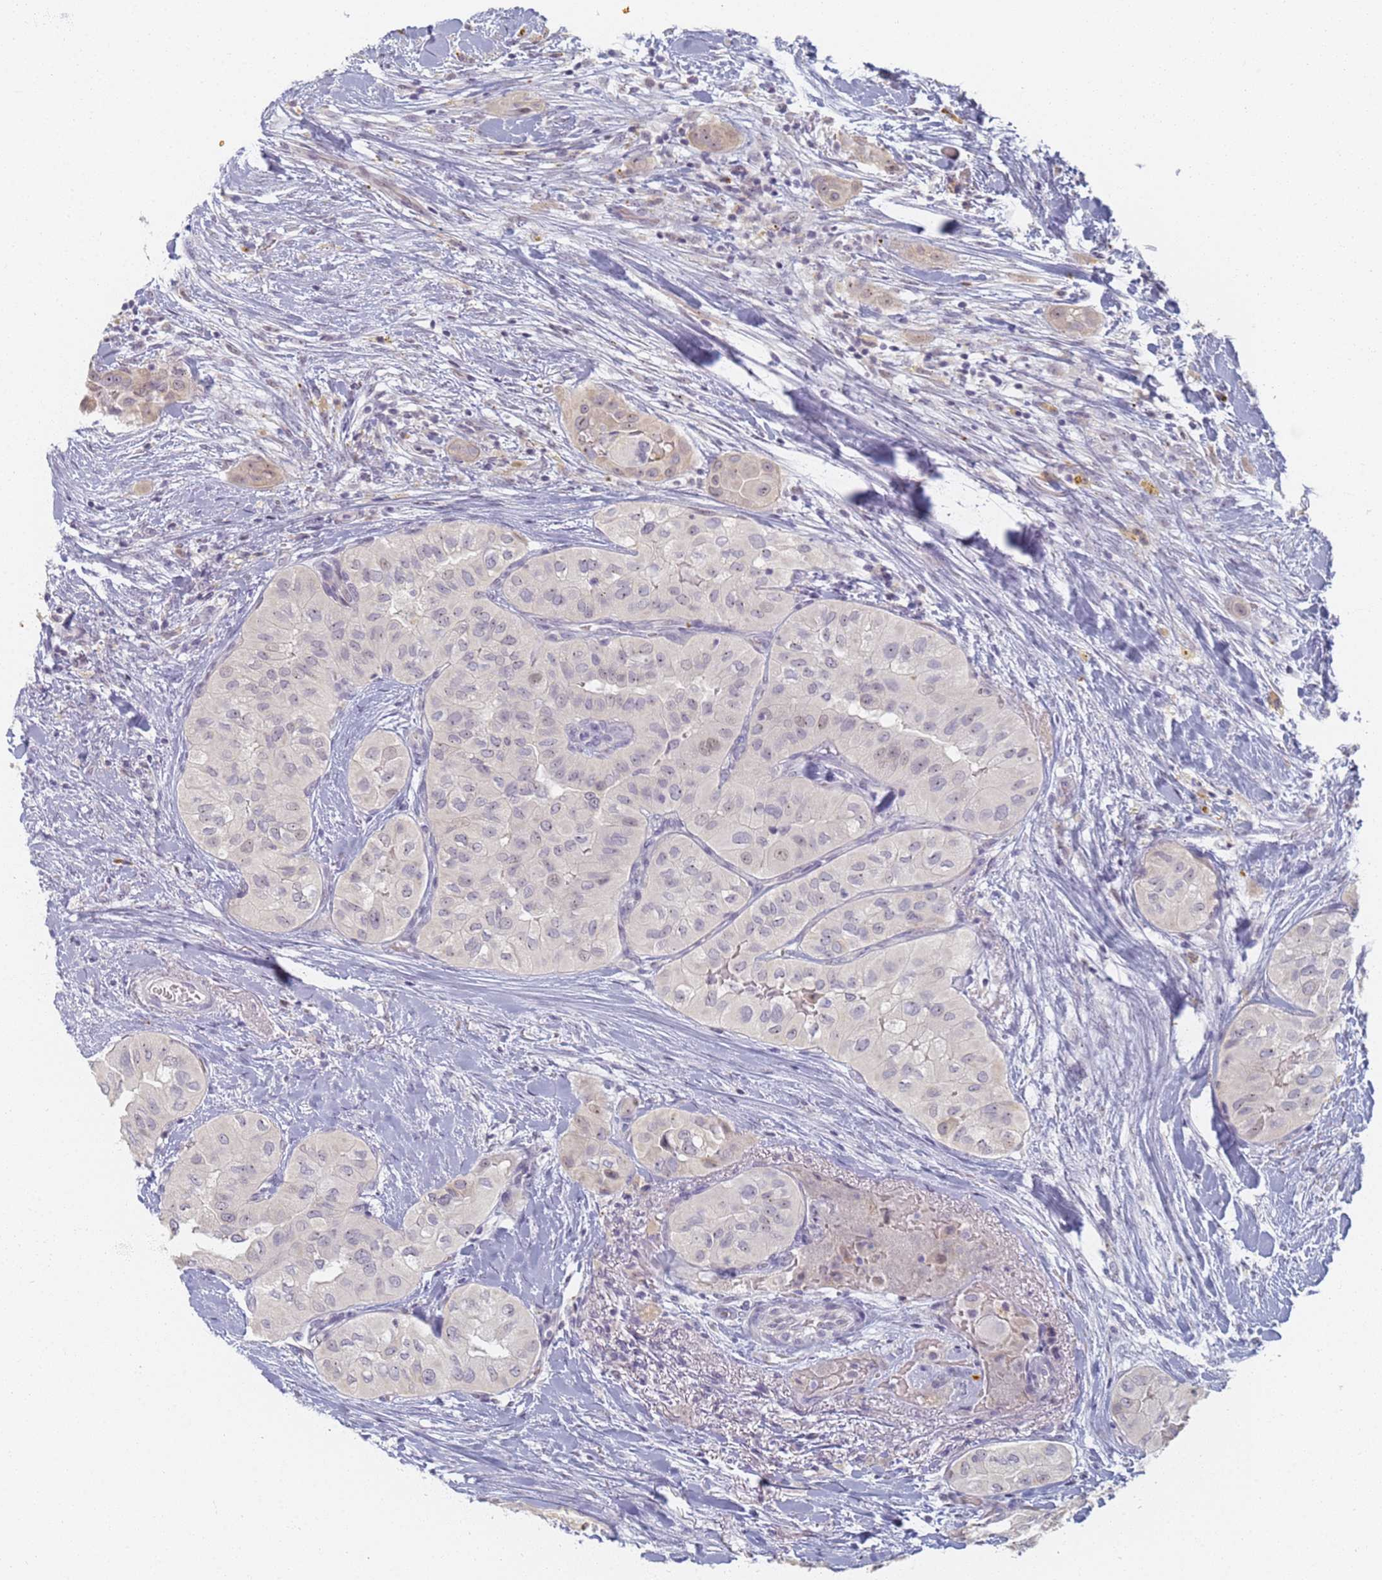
{"staining": {"intensity": "negative", "quantity": "none", "location": "none"}, "tissue": "head and neck cancer", "cell_type": "Tumor cells", "image_type": "cancer", "snomed": [{"axis": "morphology", "description": "Adenocarcinoma, NOS"}, {"axis": "topography", "description": "Head-Neck"}], "caption": "This histopathology image is of adenocarcinoma (head and neck) stained with immunohistochemistry (IHC) to label a protein in brown with the nuclei are counter-stained blue. There is no positivity in tumor cells. (Brightfield microscopy of DAB (3,3'-diaminobenzidine) IHC at high magnification).", "gene": "SLC38A9", "patient": {"sex": "male", "age": 66}}